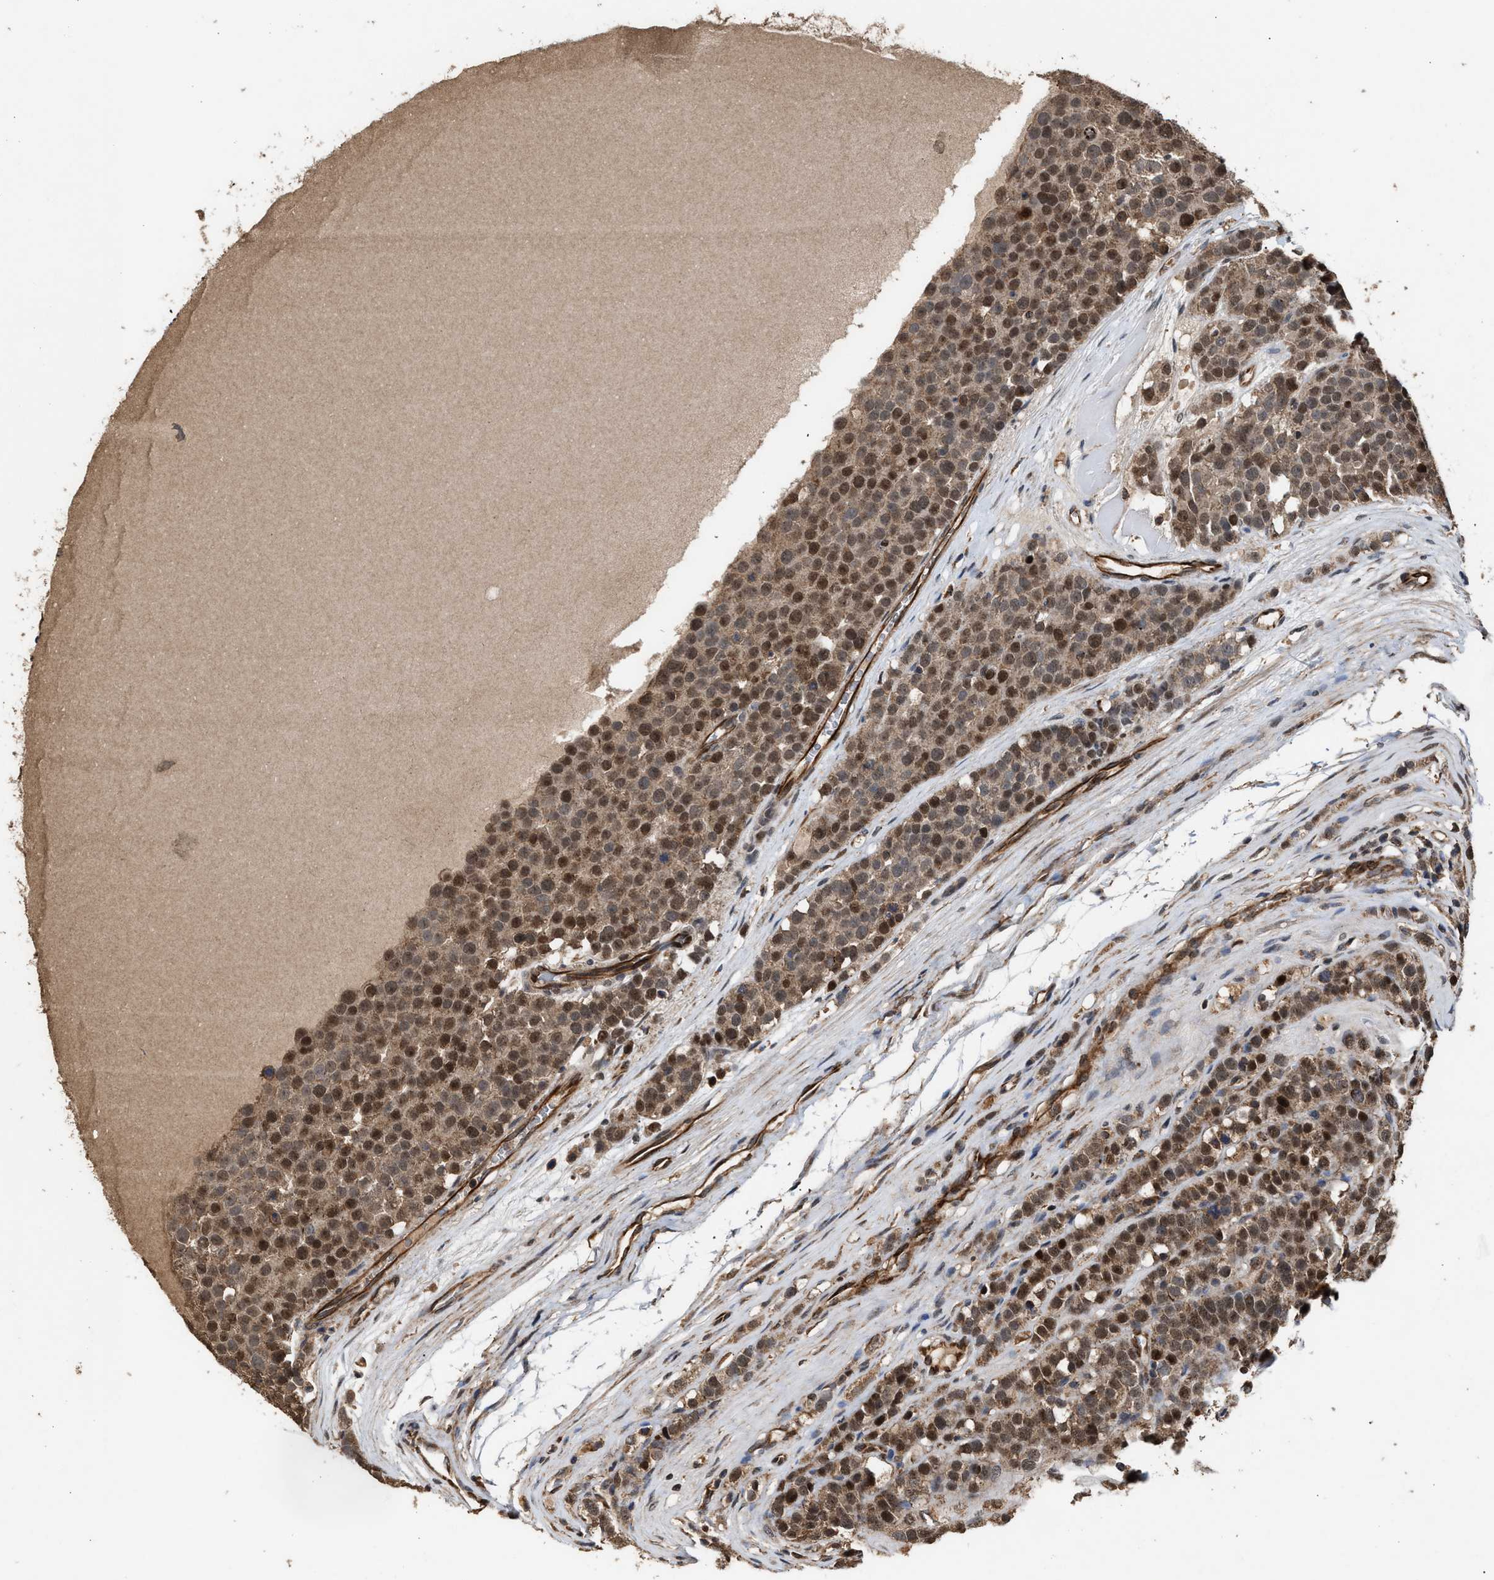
{"staining": {"intensity": "moderate", "quantity": ">75%", "location": "cytoplasmic/membranous,nuclear"}, "tissue": "testis cancer", "cell_type": "Tumor cells", "image_type": "cancer", "snomed": [{"axis": "morphology", "description": "Seminoma, NOS"}, {"axis": "topography", "description": "Testis"}], "caption": "IHC (DAB) staining of human testis cancer (seminoma) demonstrates moderate cytoplasmic/membranous and nuclear protein expression in approximately >75% of tumor cells.", "gene": "ZNHIT6", "patient": {"sex": "male", "age": 71}}